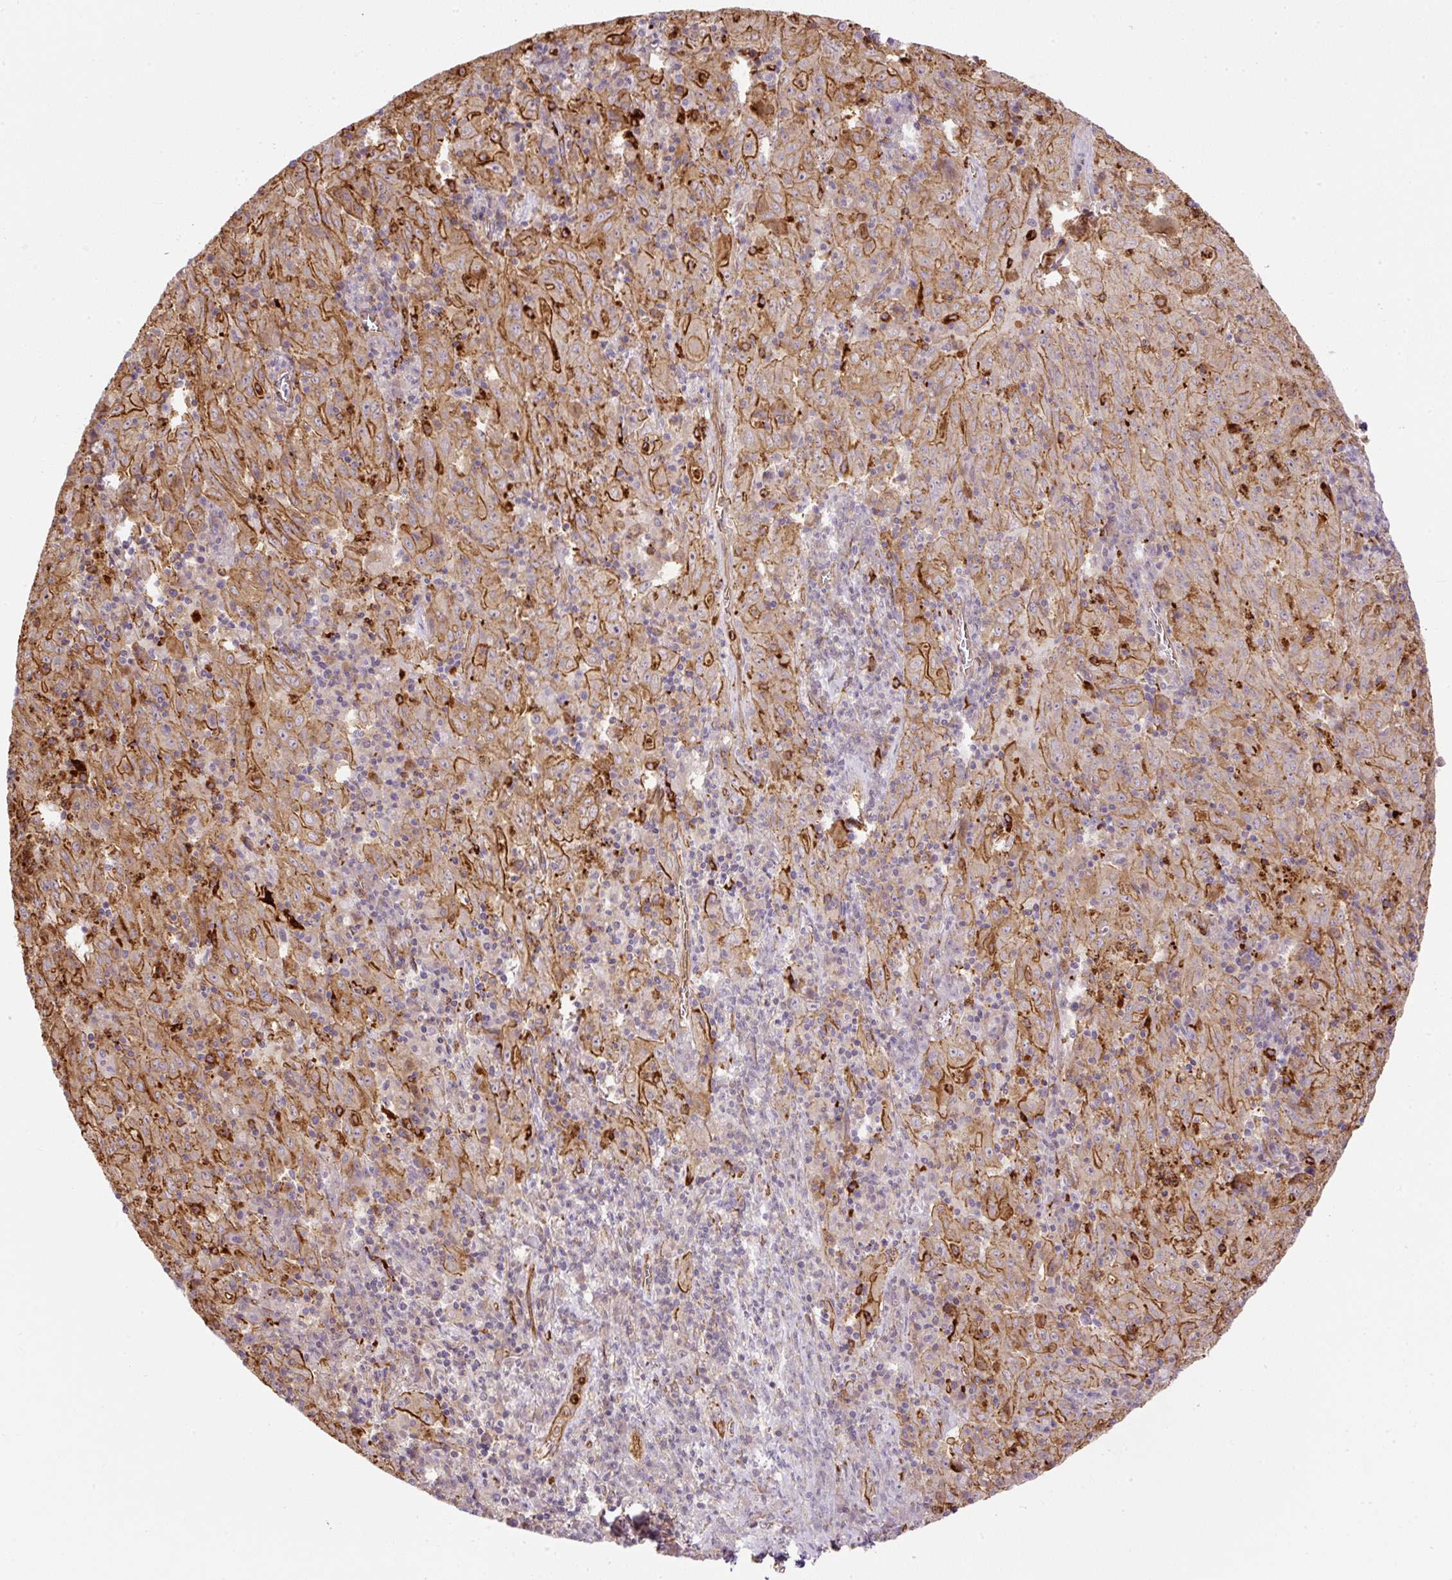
{"staining": {"intensity": "moderate", "quantity": ">75%", "location": "cytoplasmic/membranous"}, "tissue": "pancreatic cancer", "cell_type": "Tumor cells", "image_type": "cancer", "snomed": [{"axis": "morphology", "description": "Adenocarcinoma, NOS"}, {"axis": "topography", "description": "Pancreas"}], "caption": "Tumor cells exhibit medium levels of moderate cytoplasmic/membranous positivity in approximately >75% of cells in human adenocarcinoma (pancreatic).", "gene": "B3GALT5", "patient": {"sex": "male", "age": 63}}